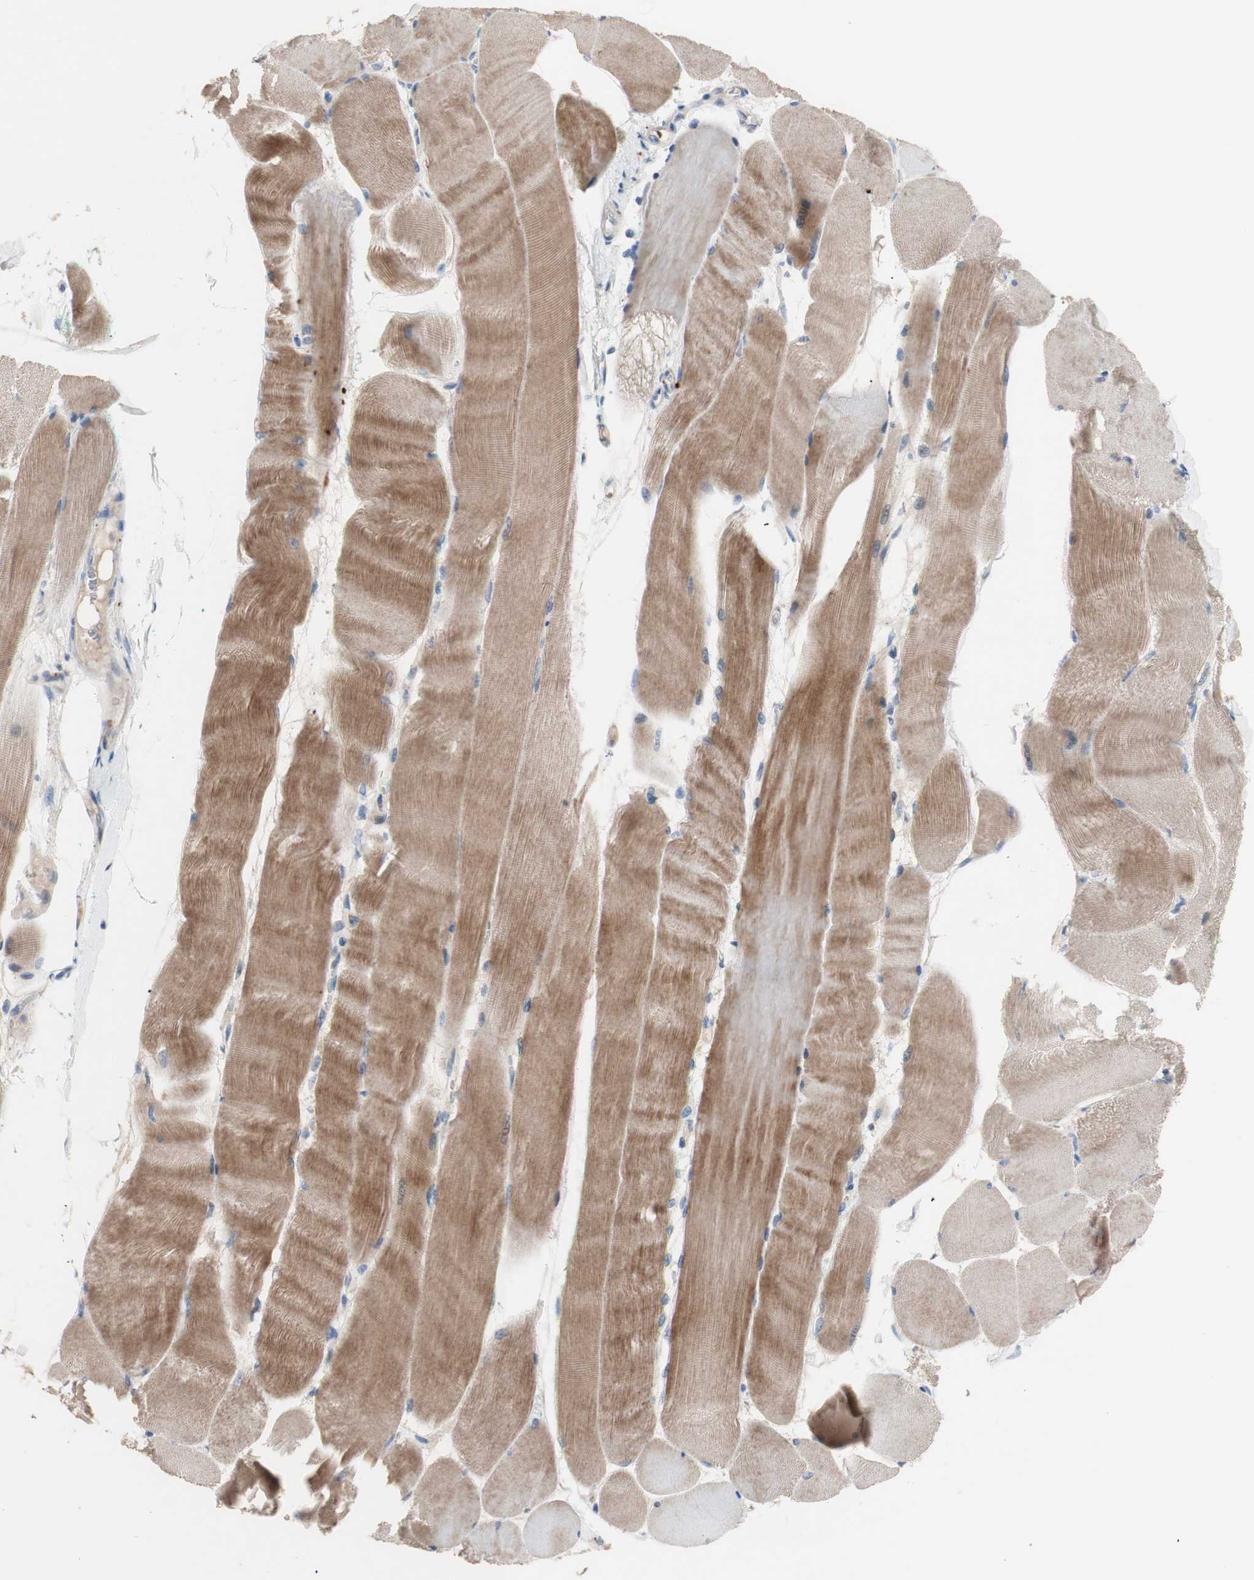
{"staining": {"intensity": "moderate", "quantity": ">75%", "location": "cytoplasmic/membranous"}, "tissue": "skeletal muscle", "cell_type": "Myocytes", "image_type": "normal", "snomed": [{"axis": "morphology", "description": "Normal tissue, NOS"}, {"axis": "morphology", "description": "Squamous cell carcinoma, NOS"}, {"axis": "topography", "description": "Skeletal muscle"}], "caption": "Moderate cytoplasmic/membranous positivity for a protein is seen in approximately >75% of myocytes of unremarkable skeletal muscle using IHC.", "gene": "CDON", "patient": {"sex": "male", "age": 51}}